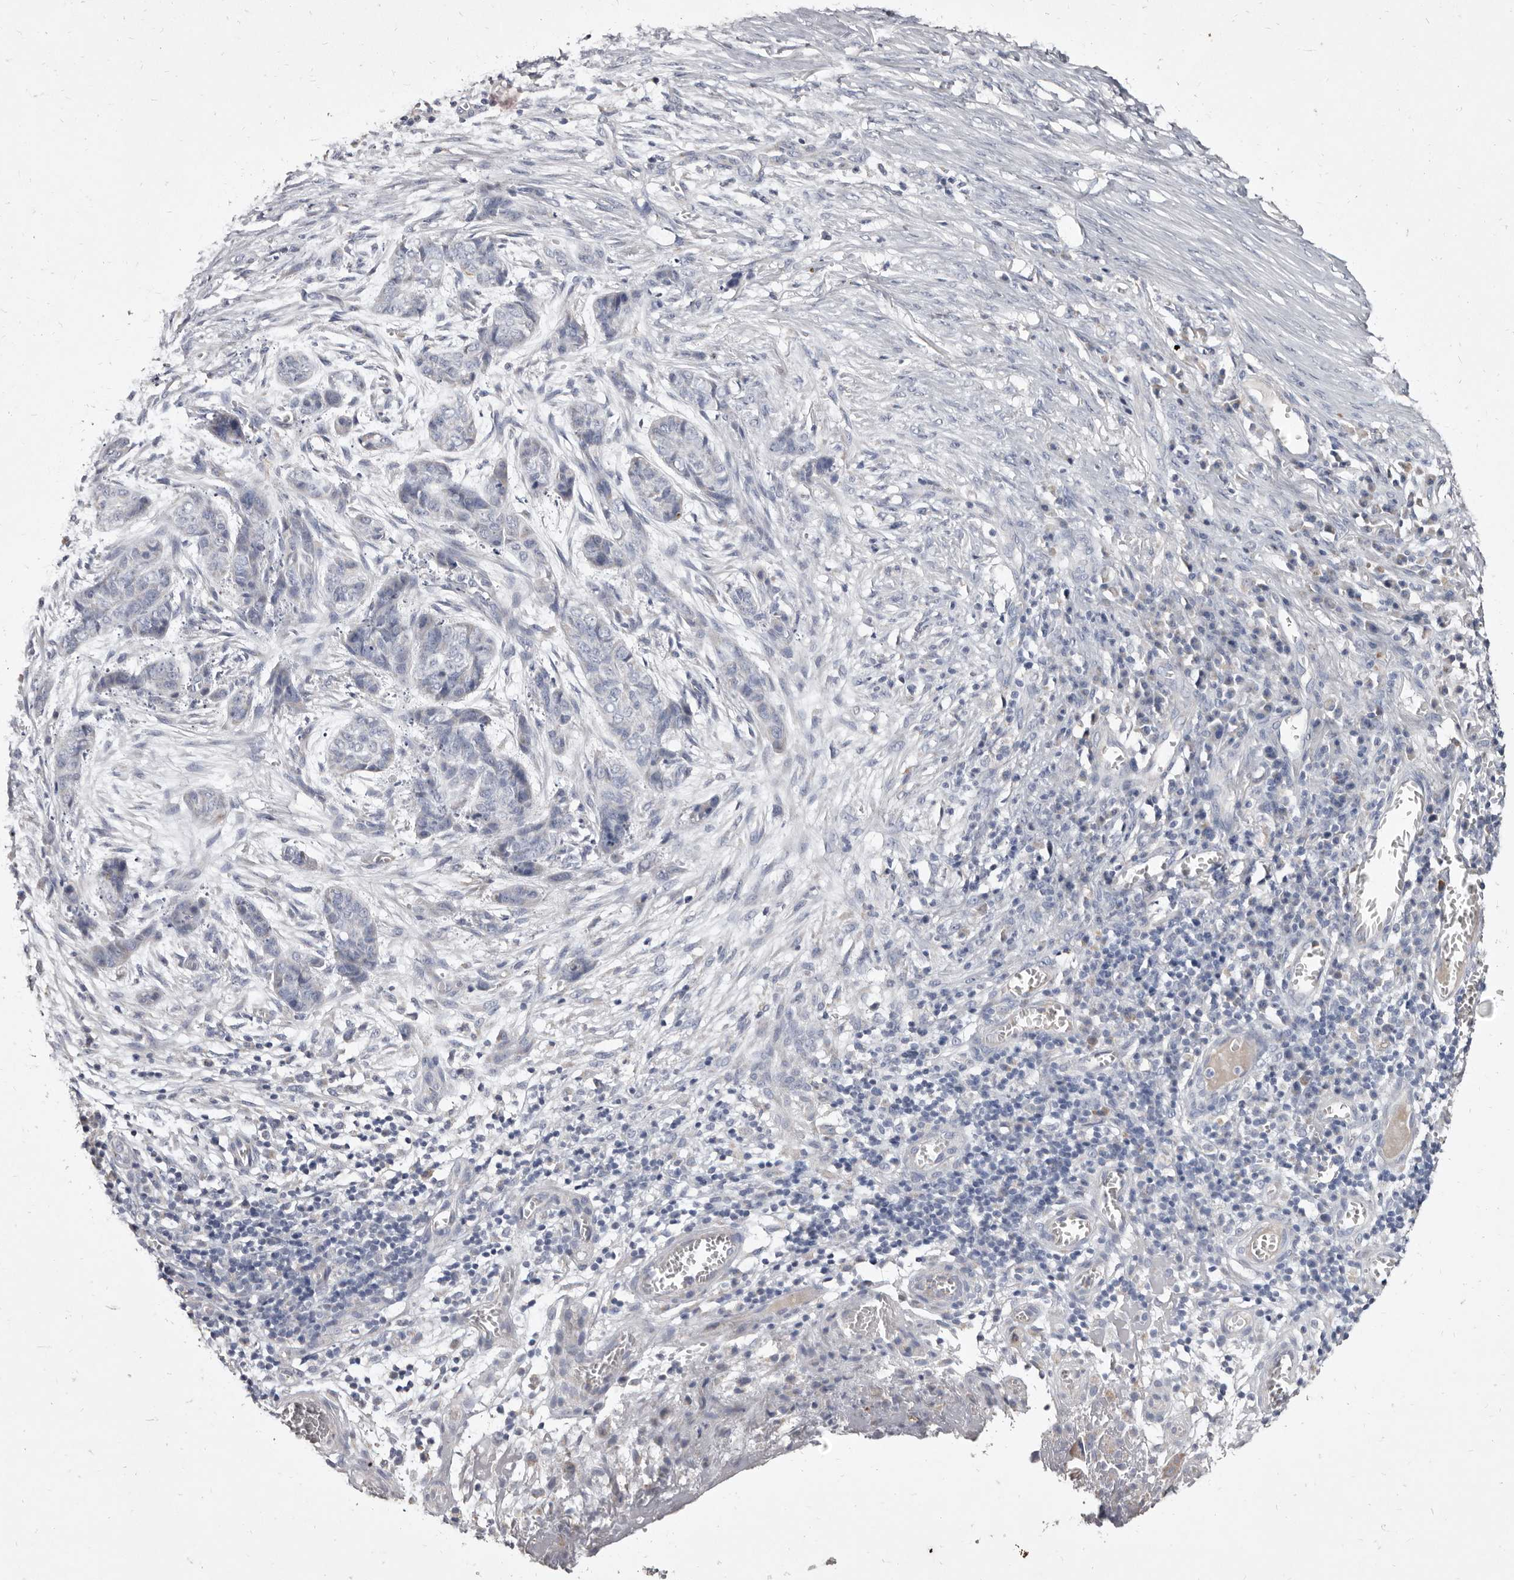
{"staining": {"intensity": "negative", "quantity": "none", "location": "none"}, "tissue": "skin cancer", "cell_type": "Tumor cells", "image_type": "cancer", "snomed": [{"axis": "morphology", "description": "Basal cell carcinoma"}, {"axis": "topography", "description": "Skin"}], "caption": "There is no significant staining in tumor cells of skin cancer (basal cell carcinoma). (Immunohistochemistry, brightfield microscopy, high magnification).", "gene": "CYP2E1", "patient": {"sex": "female", "age": 64}}